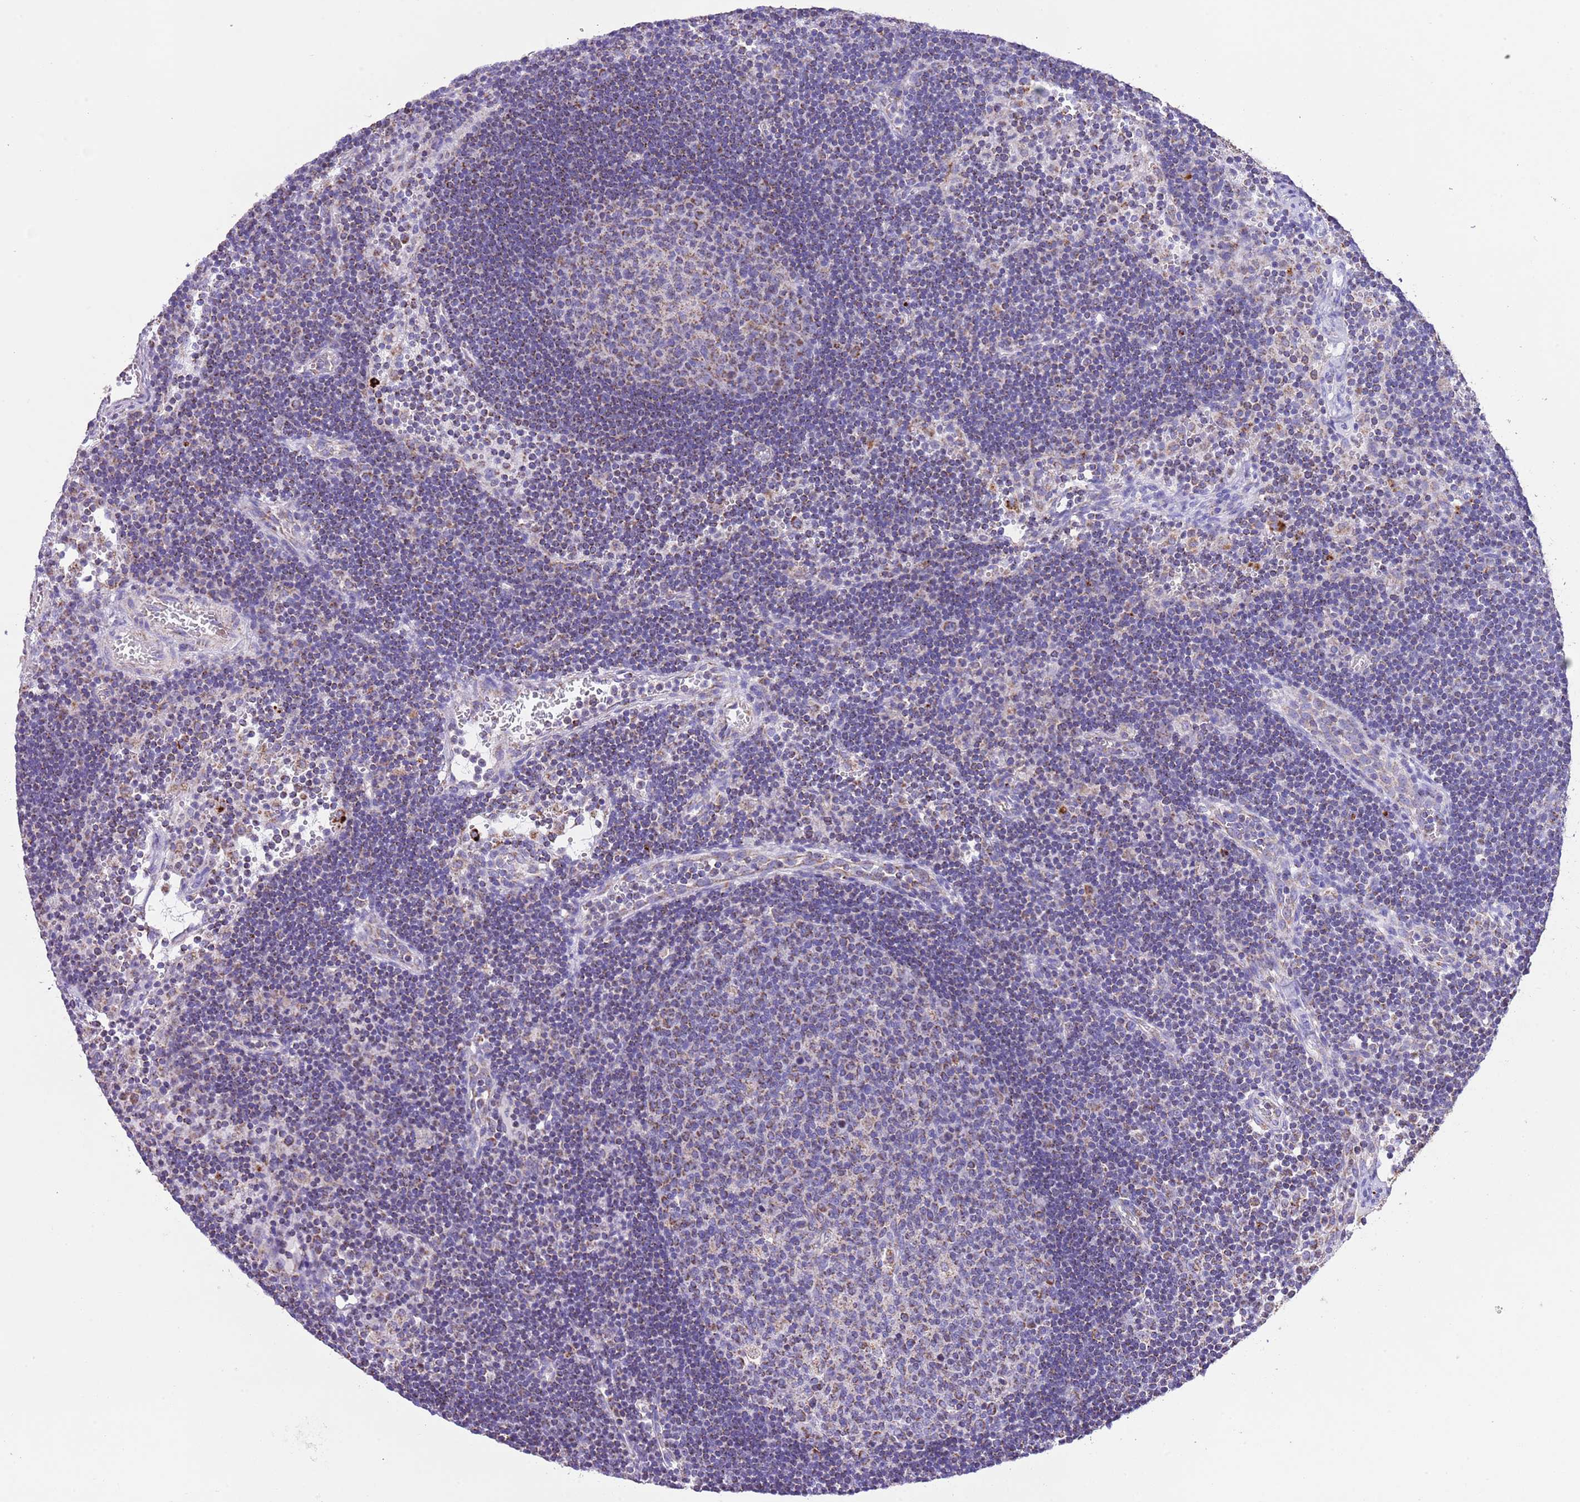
{"staining": {"intensity": "moderate", "quantity": "<25%", "location": "cytoplasmic/membranous"}, "tissue": "lymph node", "cell_type": "Germinal center cells", "image_type": "normal", "snomed": [{"axis": "morphology", "description": "Normal tissue, NOS"}, {"axis": "topography", "description": "Lymph node"}], "caption": "Germinal center cells exhibit low levels of moderate cytoplasmic/membranous expression in approximately <25% of cells in normal lymph node.", "gene": "TEKTIP1", "patient": {"sex": "male", "age": 62}}